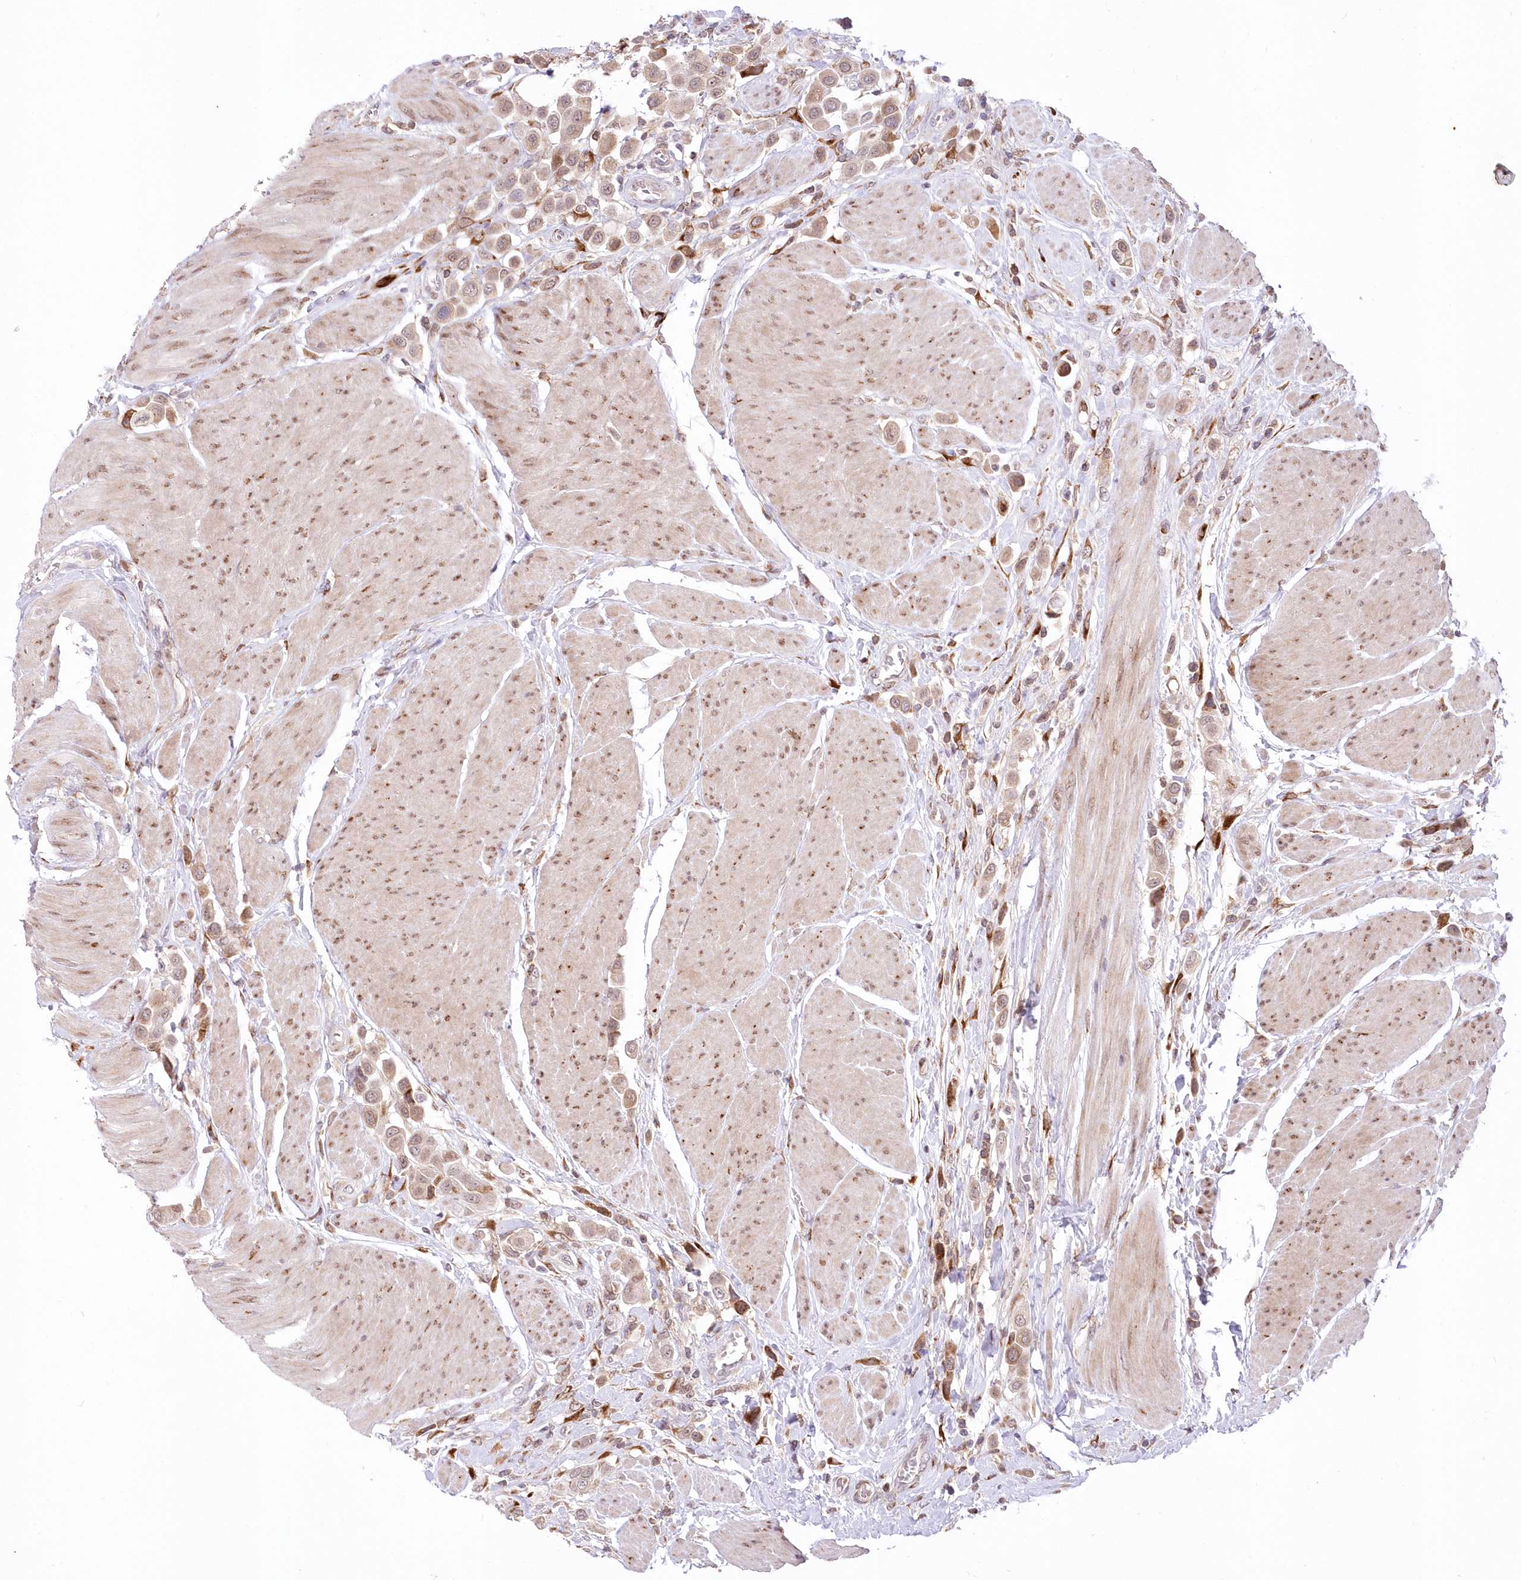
{"staining": {"intensity": "moderate", "quantity": "25%-75%", "location": "cytoplasmic/membranous,nuclear"}, "tissue": "urothelial cancer", "cell_type": "Tumor cells", "image_type": "cancer", "snomed": [{"axis": "morphology", "description": "Urothelial carcinoma, High grade"}, {"axis": "topography", "description": "Urinary bladder"}], "caption": "Brown immunohistochemical staining in human urothelial carcinoma (high-grade) displays moderate cytoplasmic/membranous and nuclear expression in about 25%-75% of tumor cells.", "gene": "LDB1", "patient": {"sex": "male", "age": 50}}